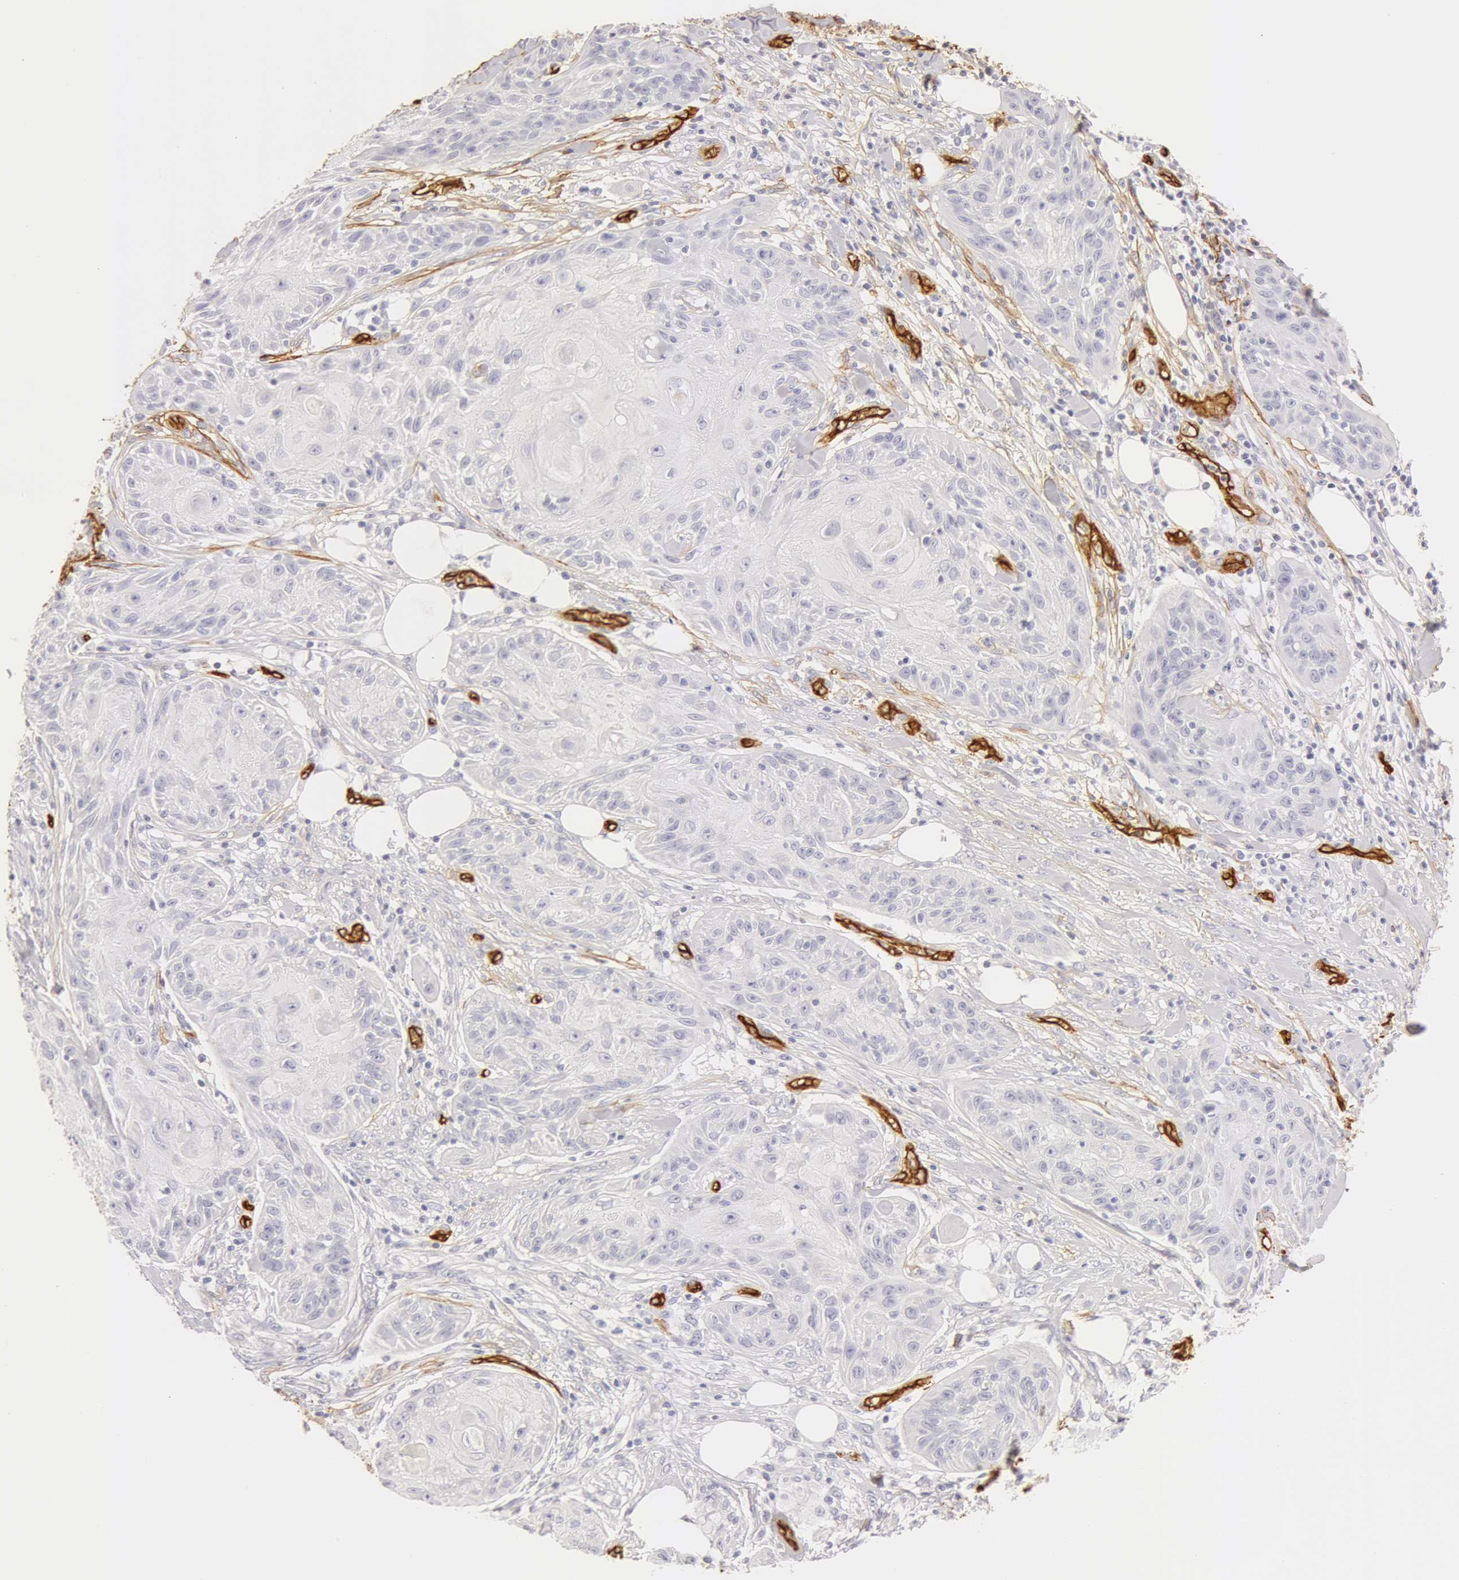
{"staining": {"intensity": "negative", "quantity": "none", "location": "none"}, "tissue": "skin cancer", "cell_type": "Tumor cells", "image_type": "cancer", "snomed": [{"axis": "morphology", "description": "Squamous cell carcinoma, NOS"}, {"axis": "topography", "description": "Skin"}], "caption": "This is an immunohistochemistry photomicrograph of skin cancer (squamous cell carcinoma). There is no expression in tumor cells.", "gene": "AQP1", "patient": {"sex": "female", "age": 88}}